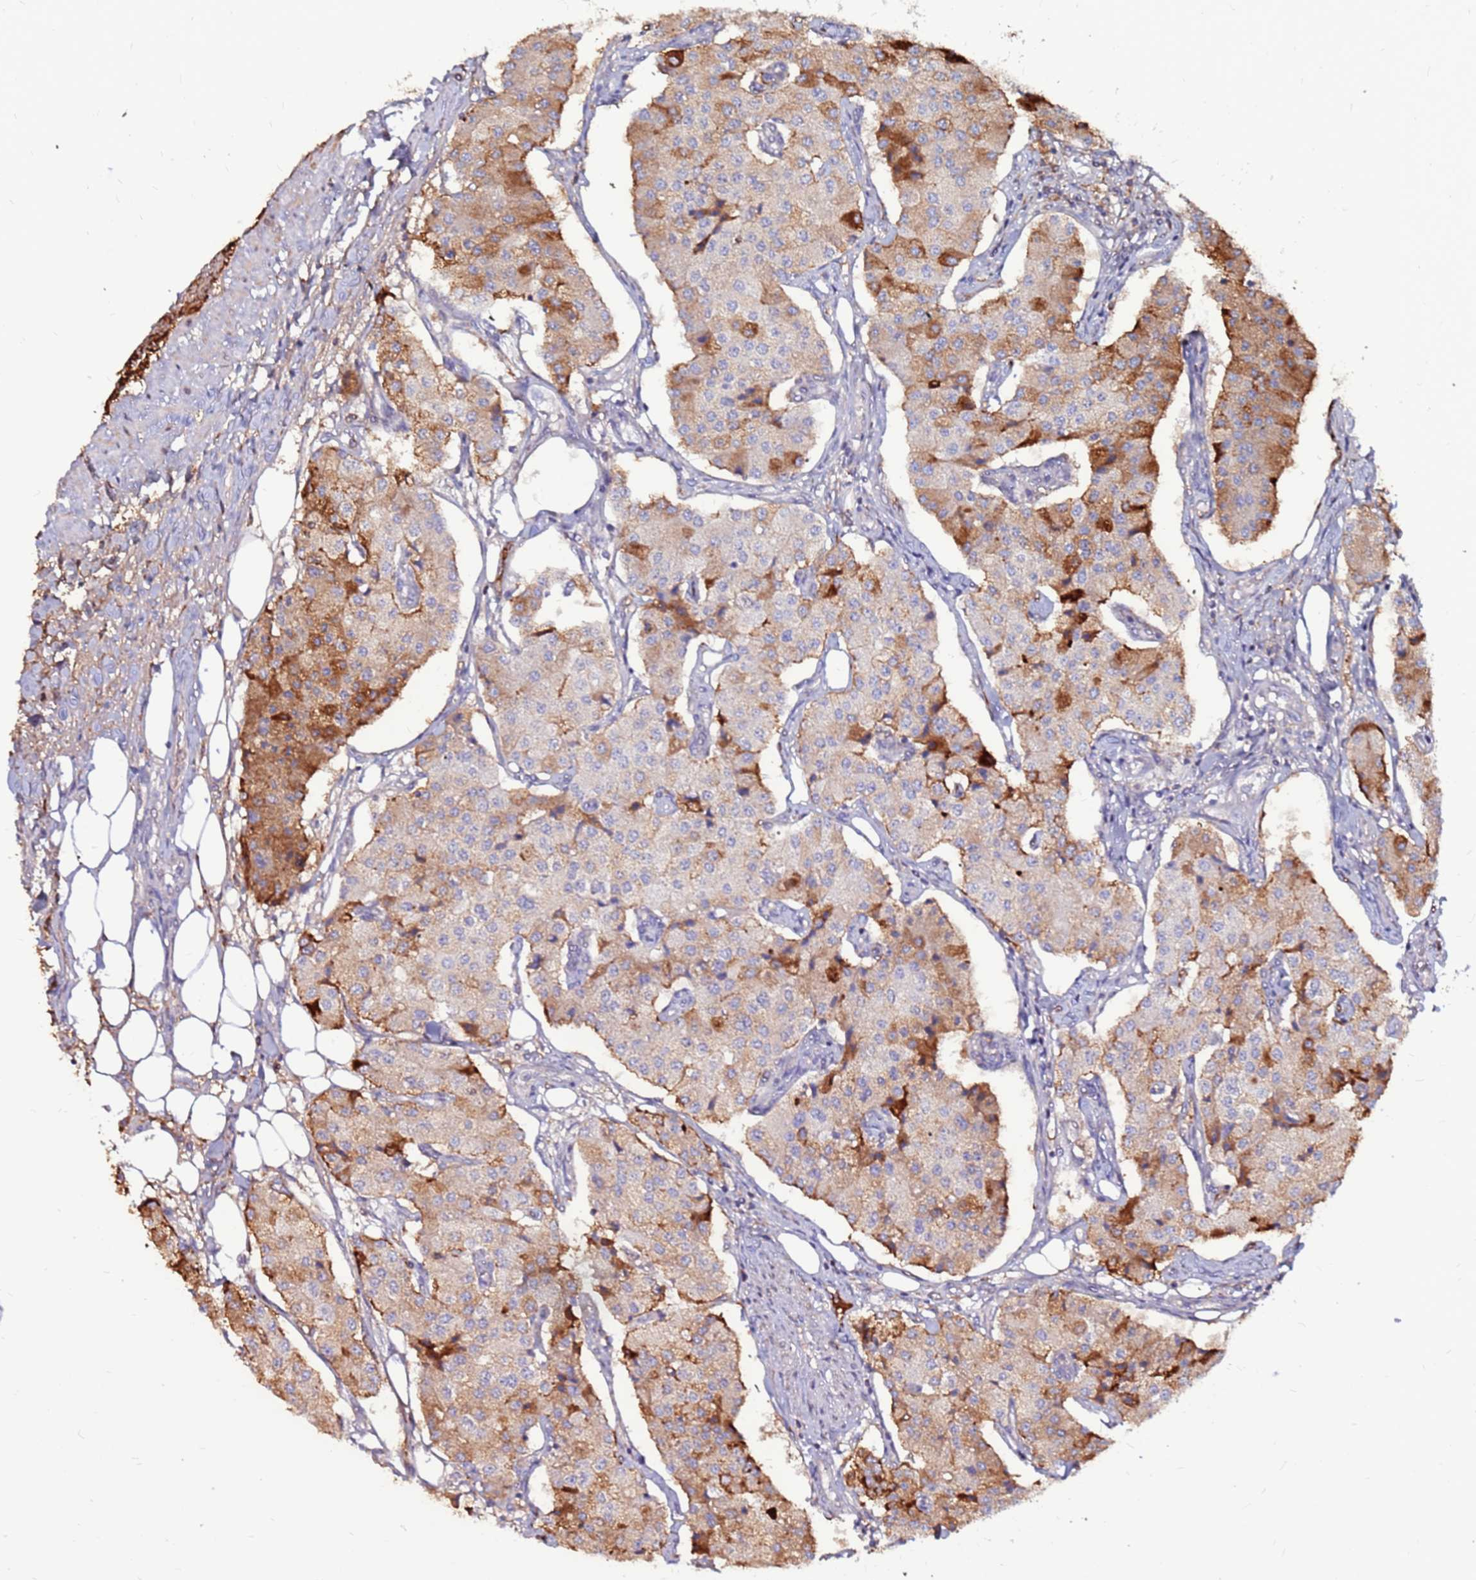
{"staining": {"intensity": "moderate", "quantity": "25%-75%", "location": "cytoplasmic/membranous"}, "tissue": "carcinoid", "cell_type": "Tumor cells", "image_type": "cancer", "snomed": [{"axis": "morphology", "description": "Carcinoid, malignant, NOS"}, {"axis": "topography", "description": "Colon"}], "caption": "An image of human carcinoid stained for a protein shows moderate cytoplasmic/membranous brown staining in tumor cells.", "gene": "CCDC71", "patient": {"sex": "female", "age": 52}}